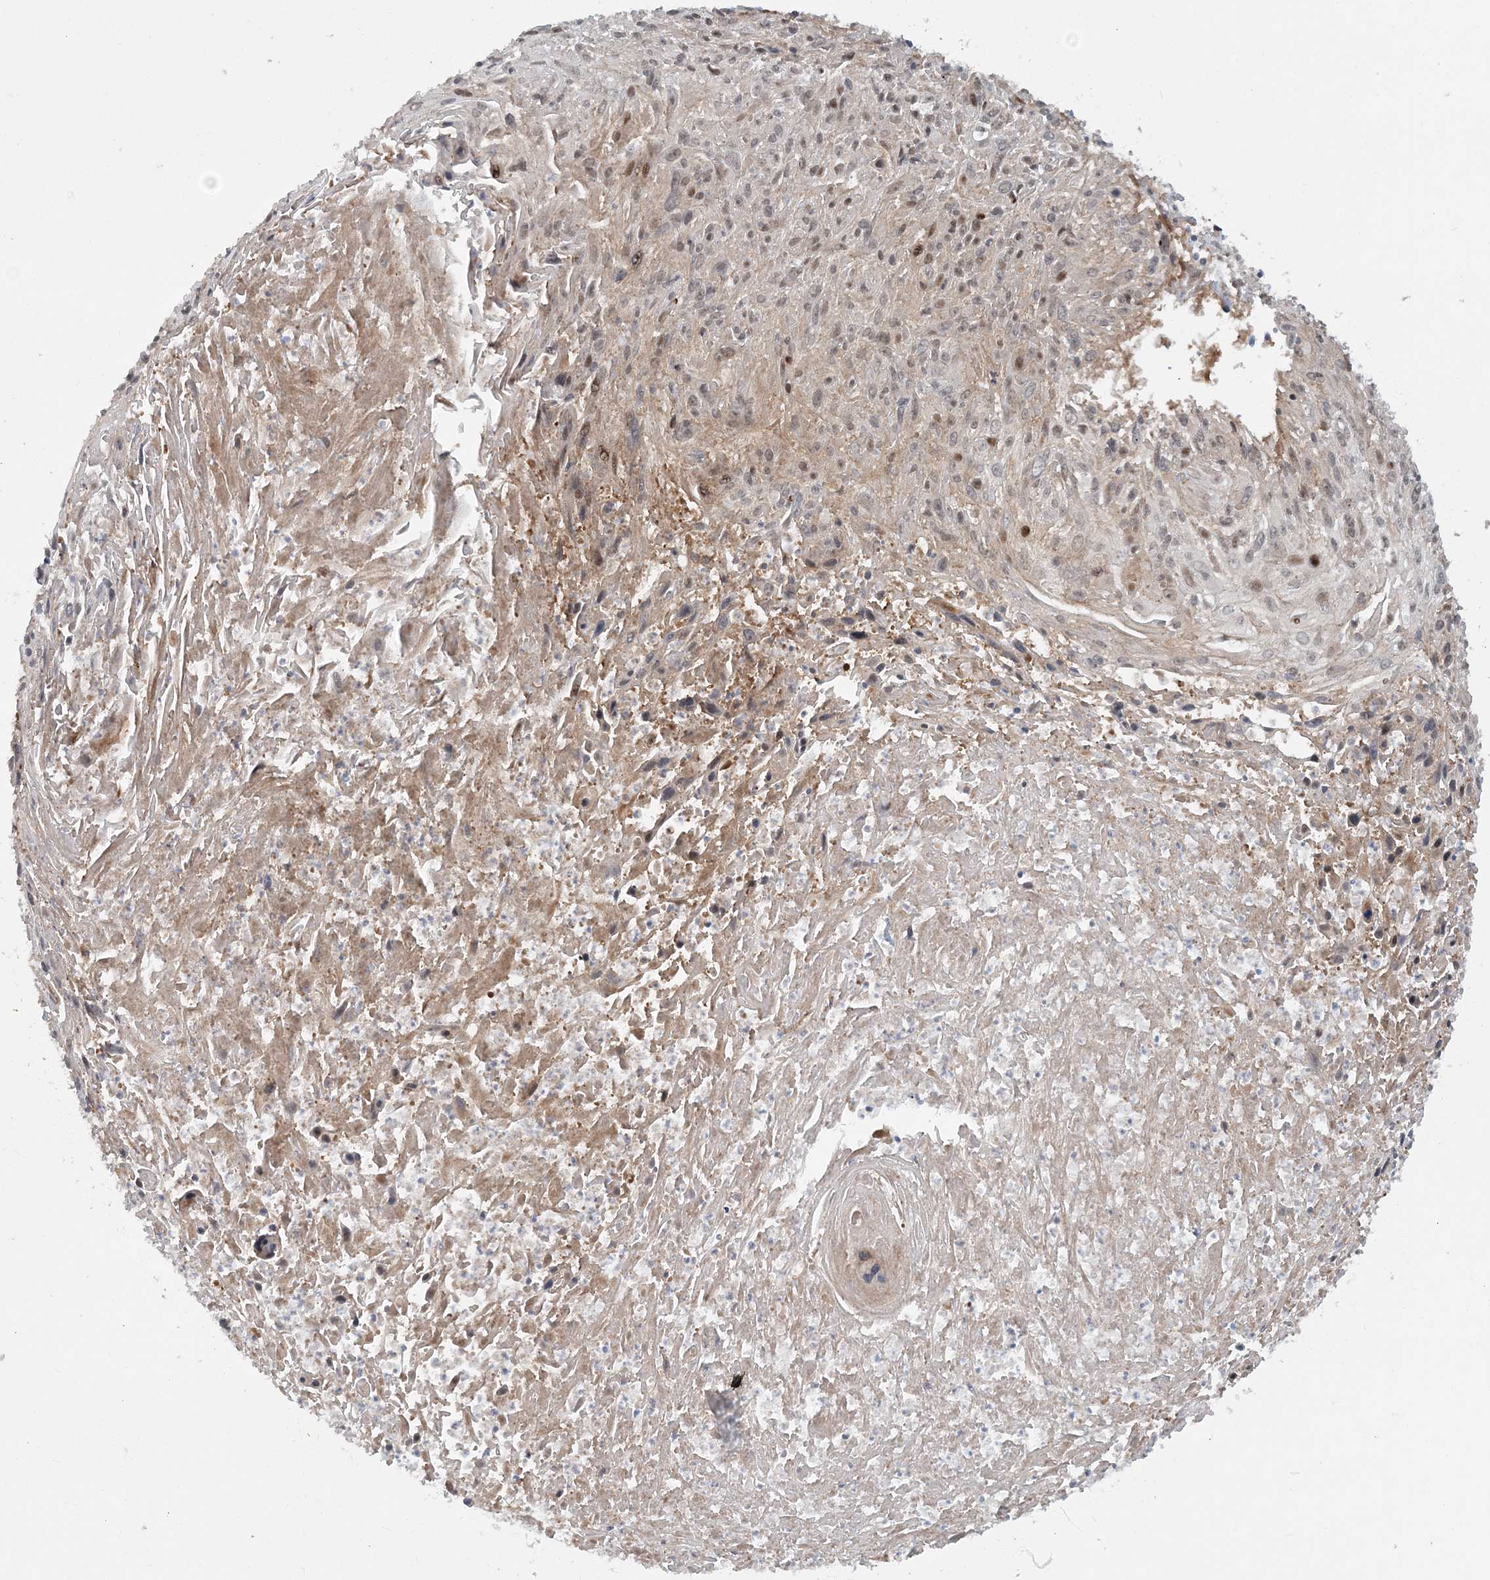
{"staining": {"intensity": "moderate", "quantity": "<25%", "location": "cytoplasmic/membranous,nuclear"}, "tissue": "cervical cancer", "cell_type": "Tumor cells", "image_type": "cancer", "snomed": [{"axis": "morphology", "description": "Squamous cell carcinoma, NOS"}, {"axis": "topography", "description": "Cervix"}], "caption": "Approximately <25% of tumor cells in cervical squamous cell carcinoma demonstrate moderate cytoplasmic/membranous and nuclear protein positivity as visualized by brown immunohistochemical staining.", "gene": "GEMIN5", "patient": {"sex": "female", "age": 51}}